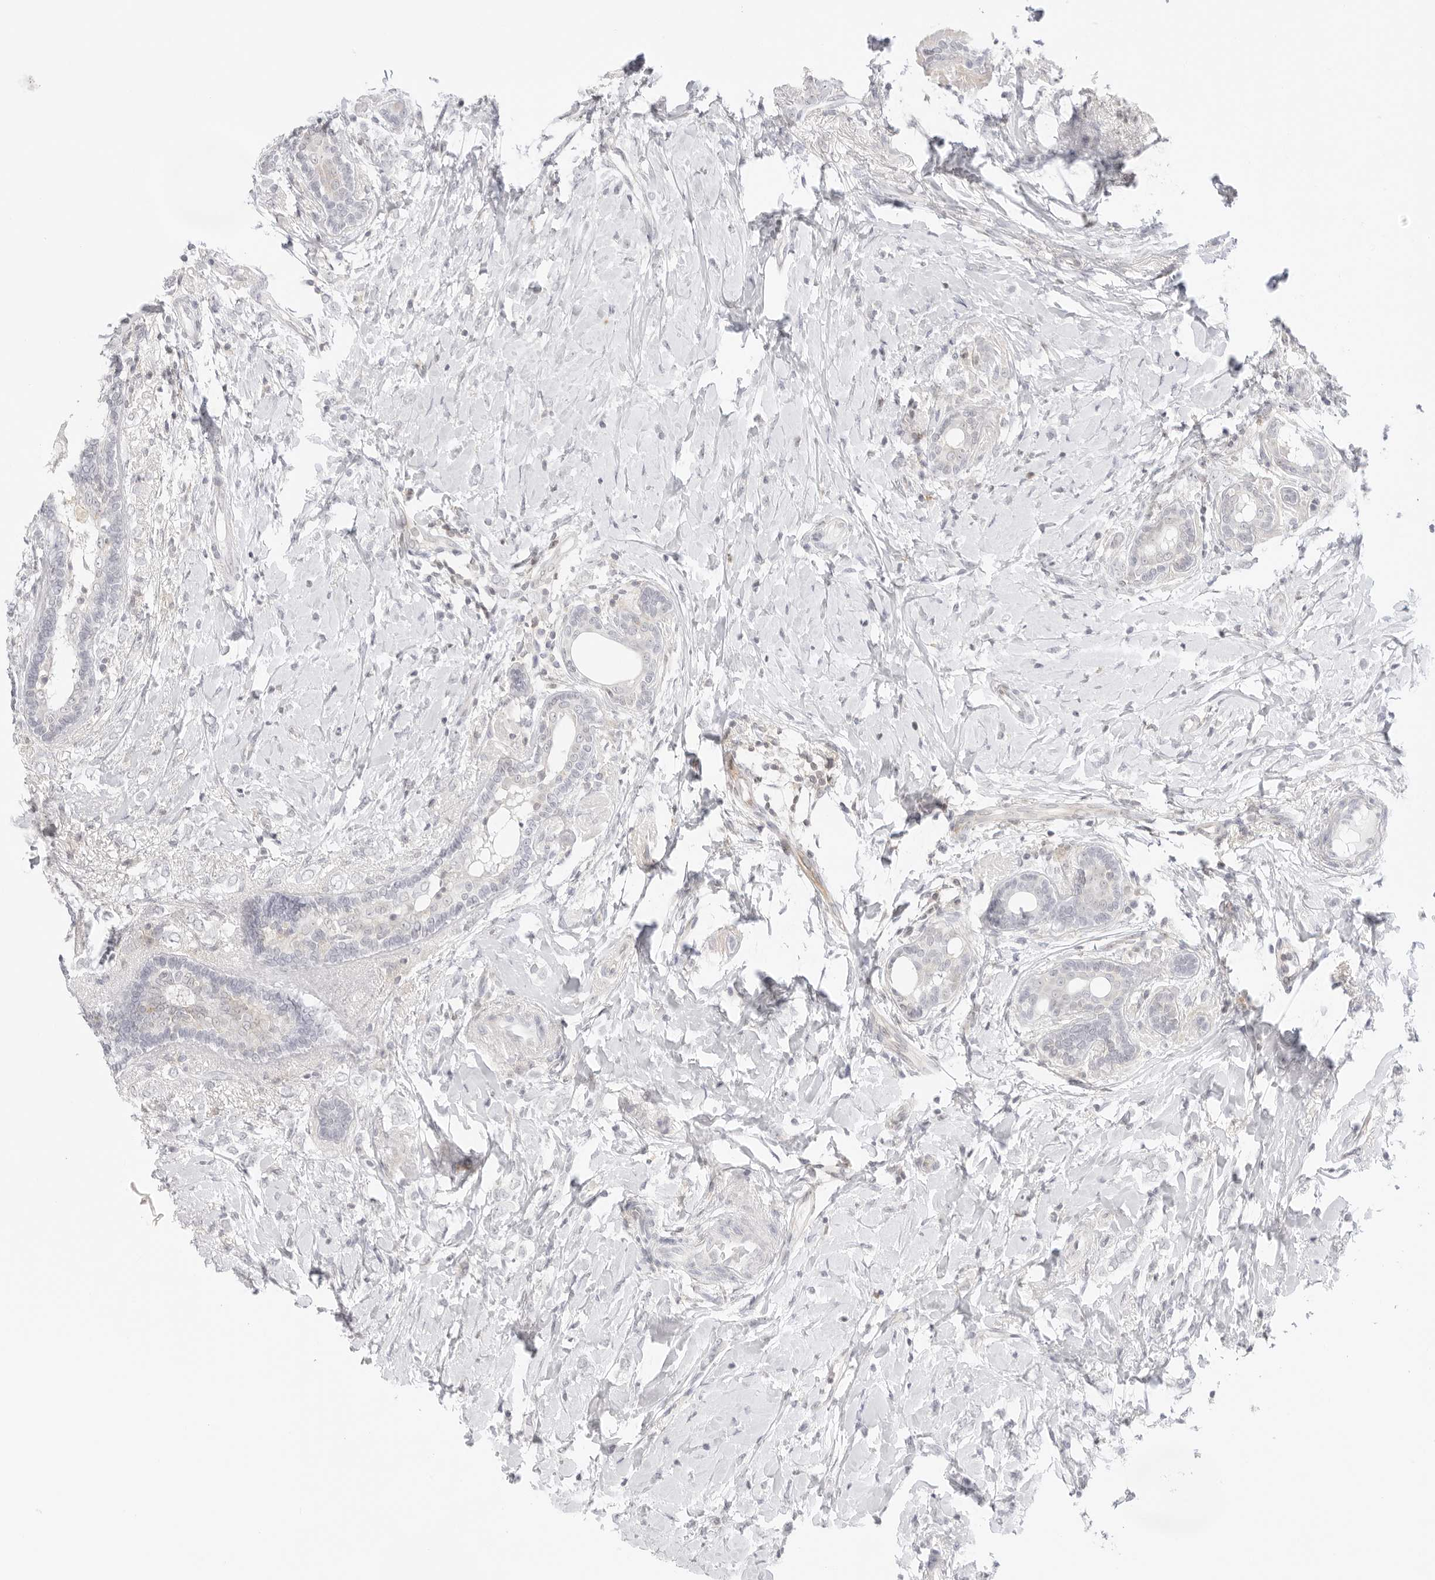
{"staining": {"intensity": "negative", "quantity": "none", "location": "none"}, "tissue": "breast cancer", "cell_type": "Tumor cells", "image_type": "cancer", "snomed": [{"axis": "morphology", "description": "Normal tissue, NOS"}, {"axis": "morphology", "description": "Lobular carcinoma"}, {"axis": "topography", "description": "Breast"}], "caption": "This is an IHC image of lobular carcinoma (breast). There is no positivity in tumor cells.", "gene": "TNFRSF14", "patient": {"sex": "female", "age": 47}}